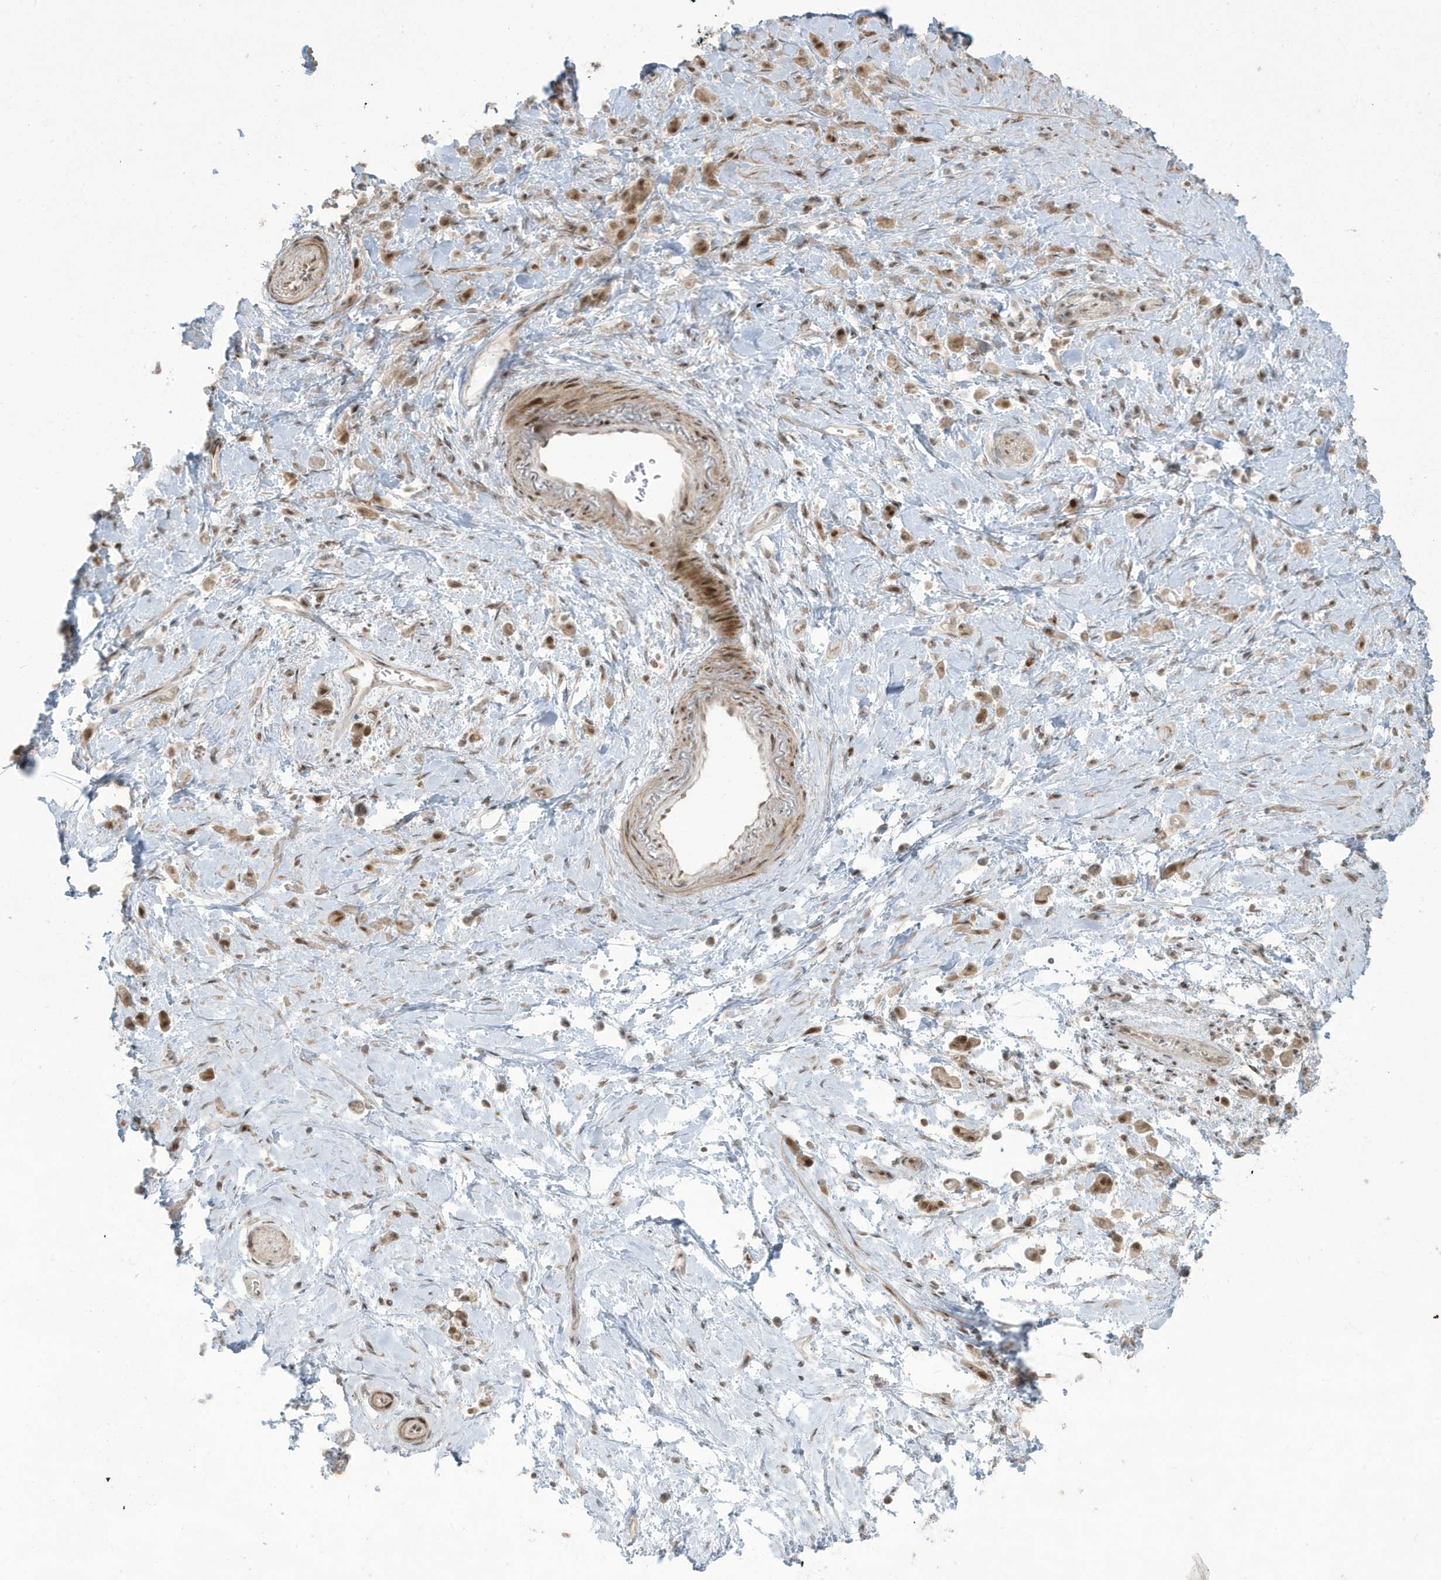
{"staining": {"intensity": "moderate", "quantity": ">75%", "location": "cytoplasmic/membranous,nuclear"}, "tissue": "stomach cancer", "cell_type": "Tumor cells", "image_type": "cancer", "snomed": [{"axis": "morphology", "description": "Adenocarcinoma, NOS"}, {"axis": "topography", "description": "Stomach"}], "caption": "Stomach cancer stained for a protein (brown) shows moderate cytoplasmic/membranous and nuclear positive expression in approximately >75% of tumor cells.", "gene": "C1orf52", "patient": {"sex": "female", "age": 60}}